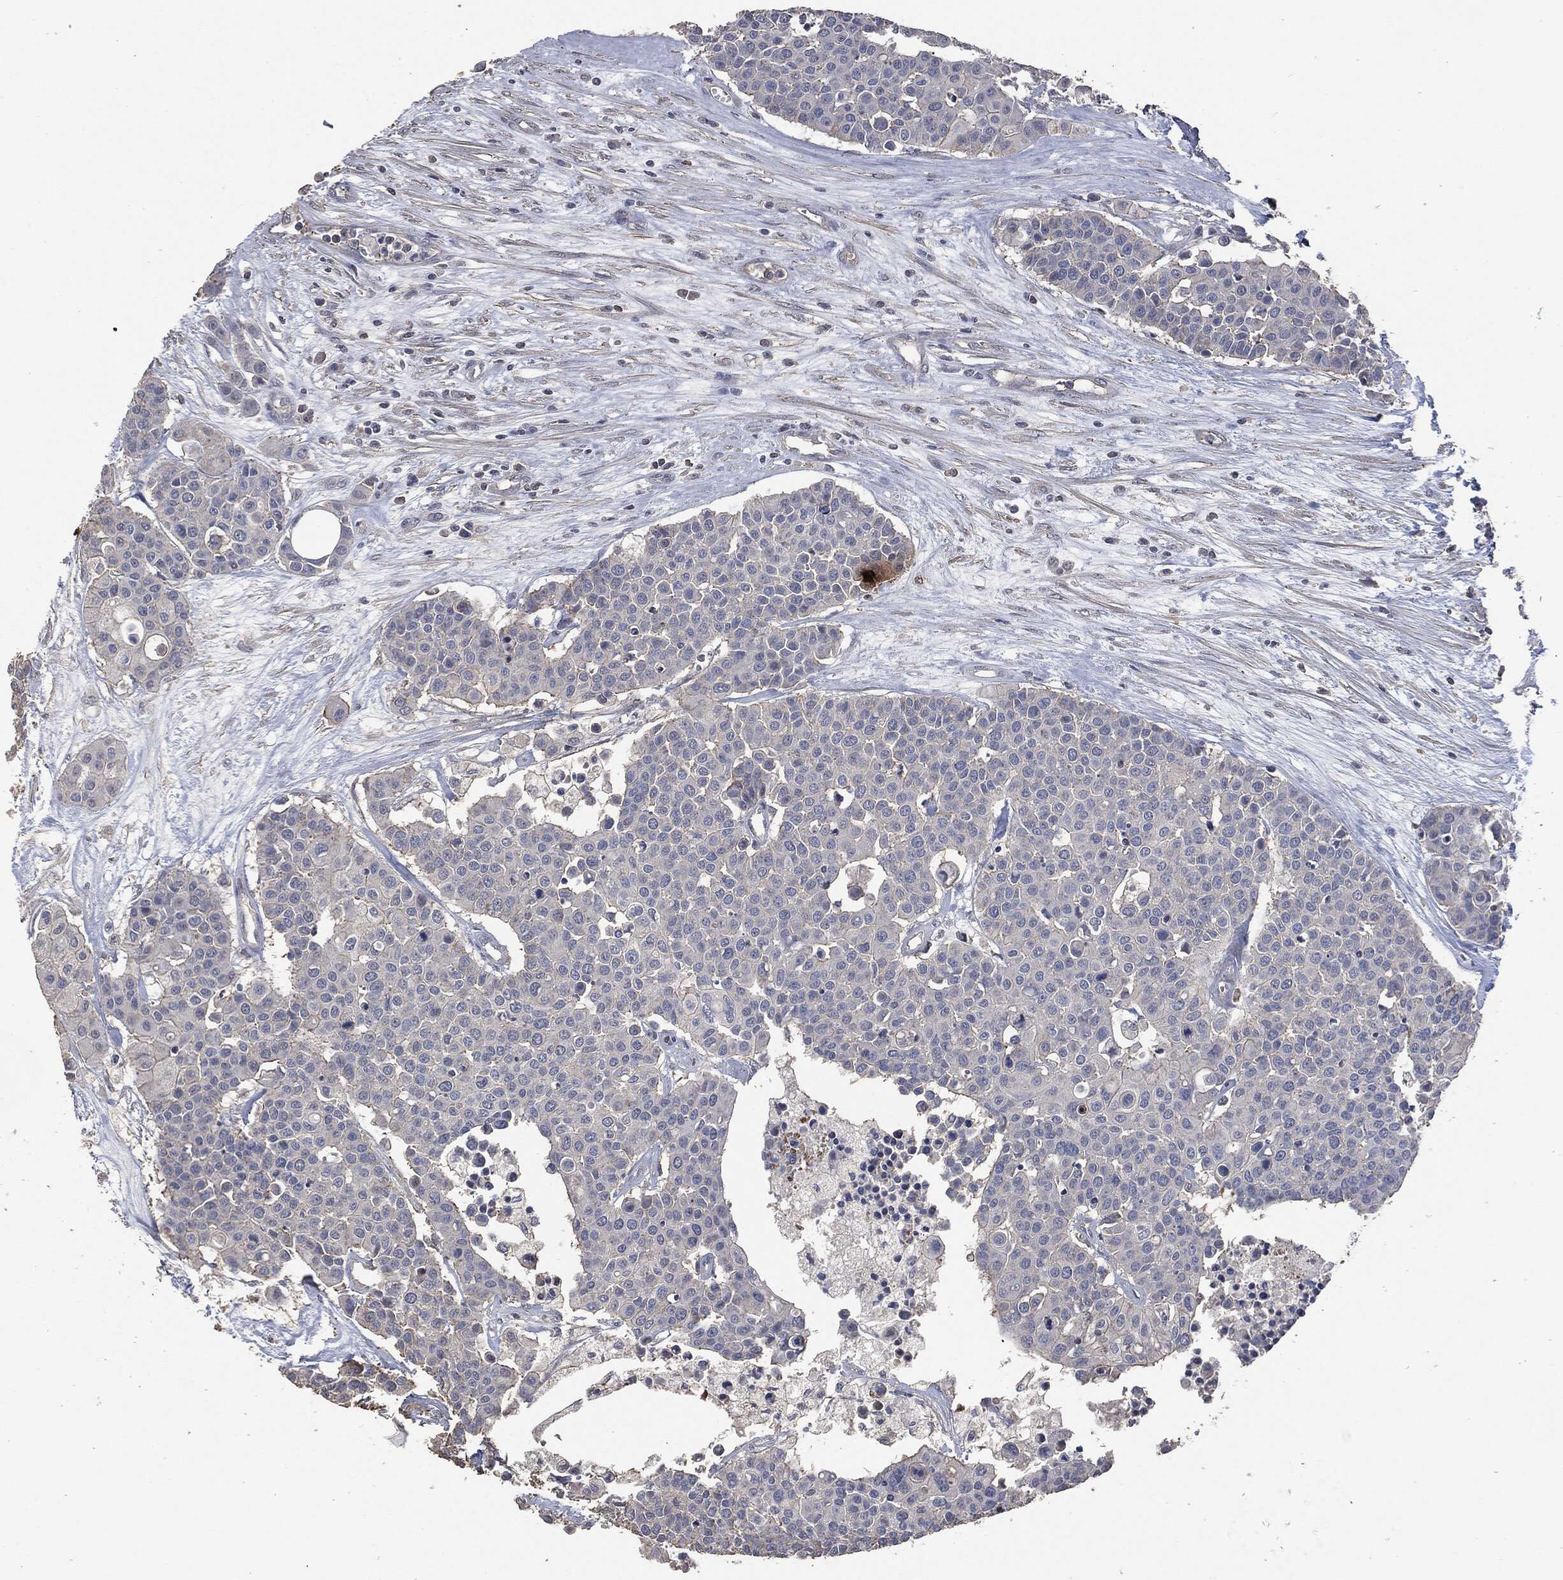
{"staining": {"intensity": "negative", "quantity": "none", "location": "none"}, "tissue": "carcinoid", "cell_type": "Tumor cells", "image_type": "cancer", "snomed": [{"axis": "morphology", "description": "Carcinoid, malignant, NOS"}, {"axis": "topography", "description": "Colon"}], "caption": "DAB immunohistochemical staining of human carcinoid exhibits no significant staining in tumor cells. (DAB immunohistochemistry with hematoxylin counter stain).", "gene": "MSLN", "patient": {"sex": "male", "age": 81}}